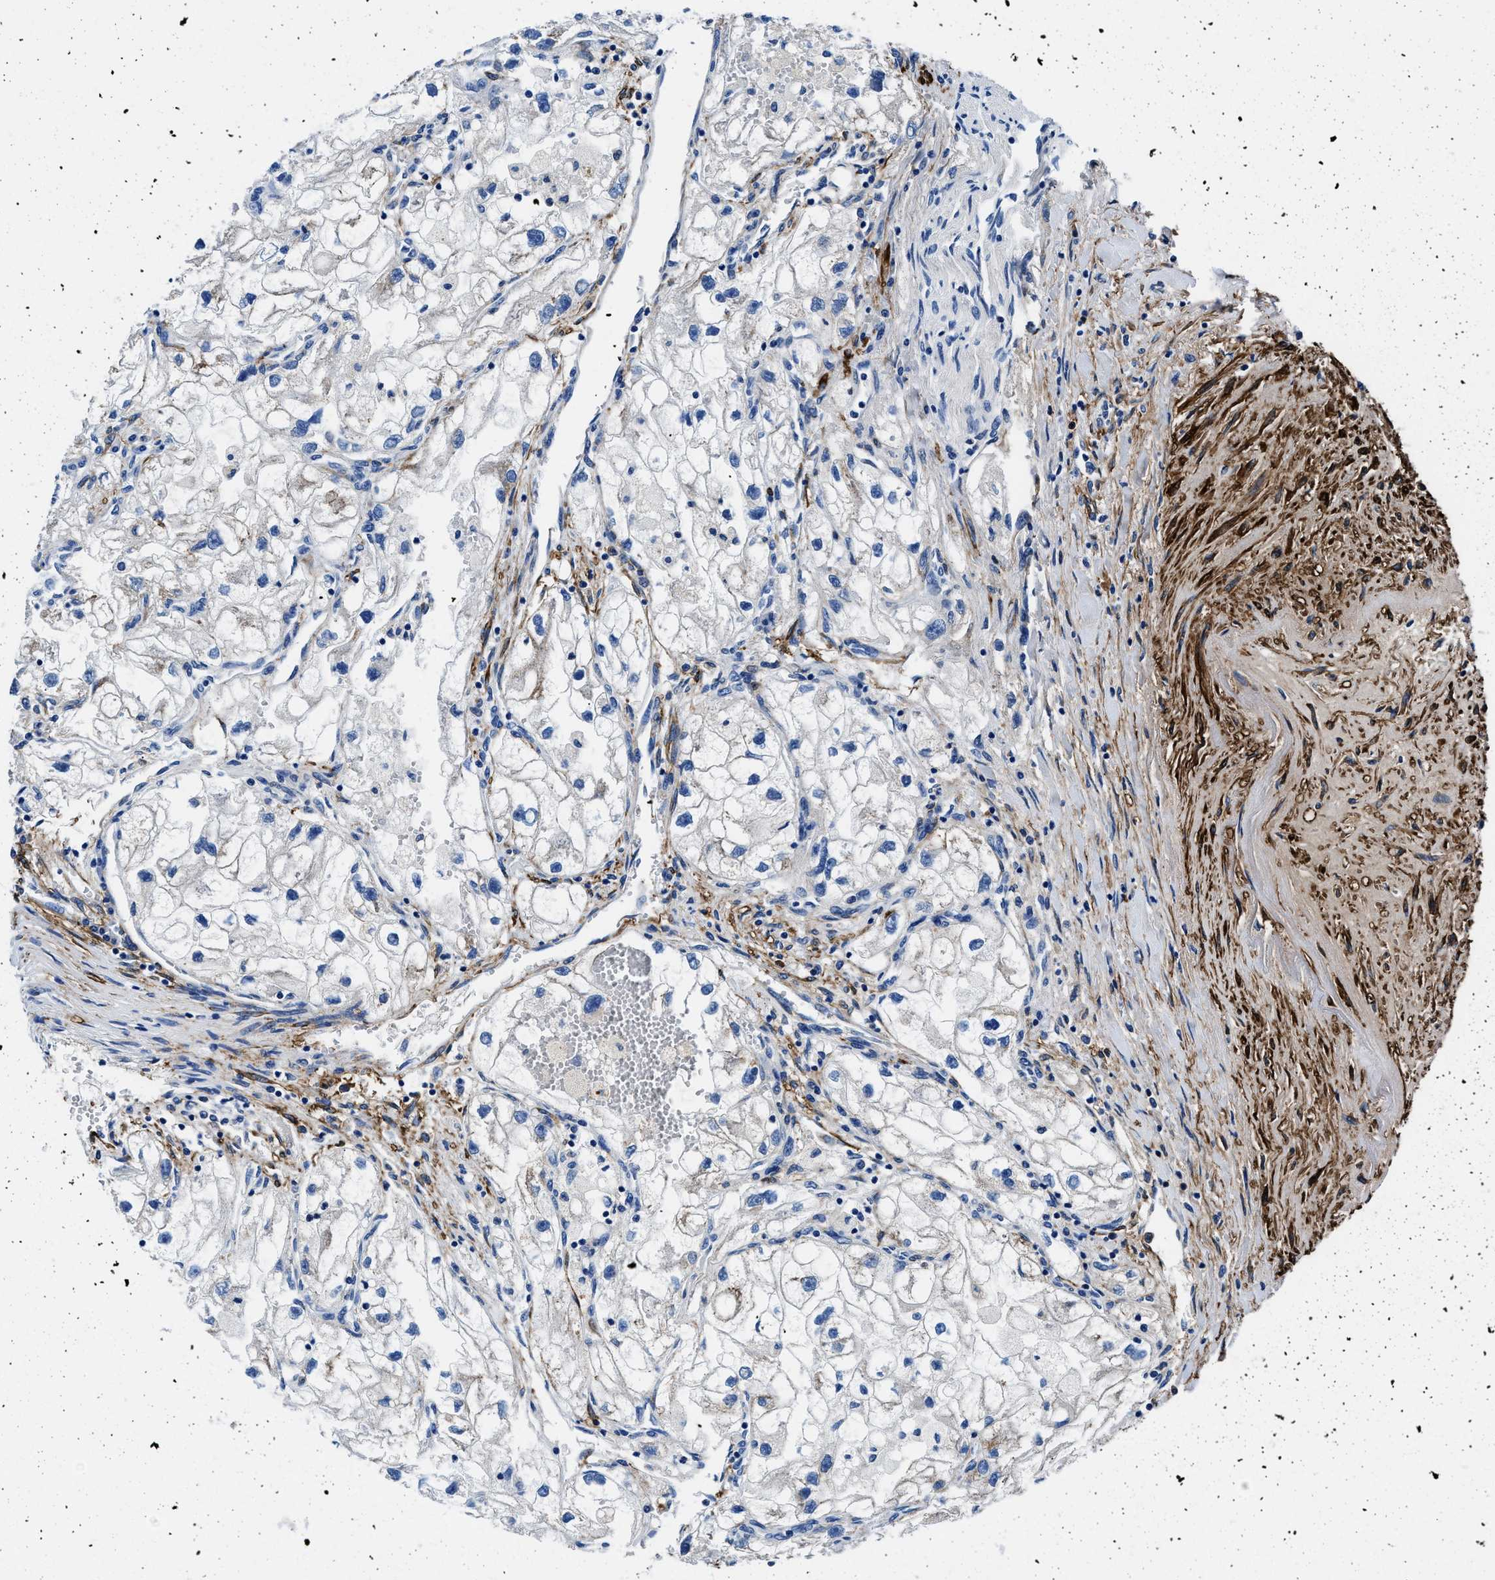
{"staining": {"intensity": "negative", "quantity": "none", "location": "none"}, "tissue": "renal cancer", "cell_type": "Tumor cells", "image_type": "cancer", "snomed": [{"axis": "morphology", "description": "Adenocarcinoma, NOS"}, {"axis": "topography", "description": "Kidney"}], "caption": "Renal cancer (adenocarcinoma) was stained to show a protein in brown. There is no significant positivity in tumor cells. The staining is performed using DAB brown chromogen with nuclei counter-stained in using hematoxylin.", "gene": "TEX261", "patient": {"sex": "female", "age": 70}}